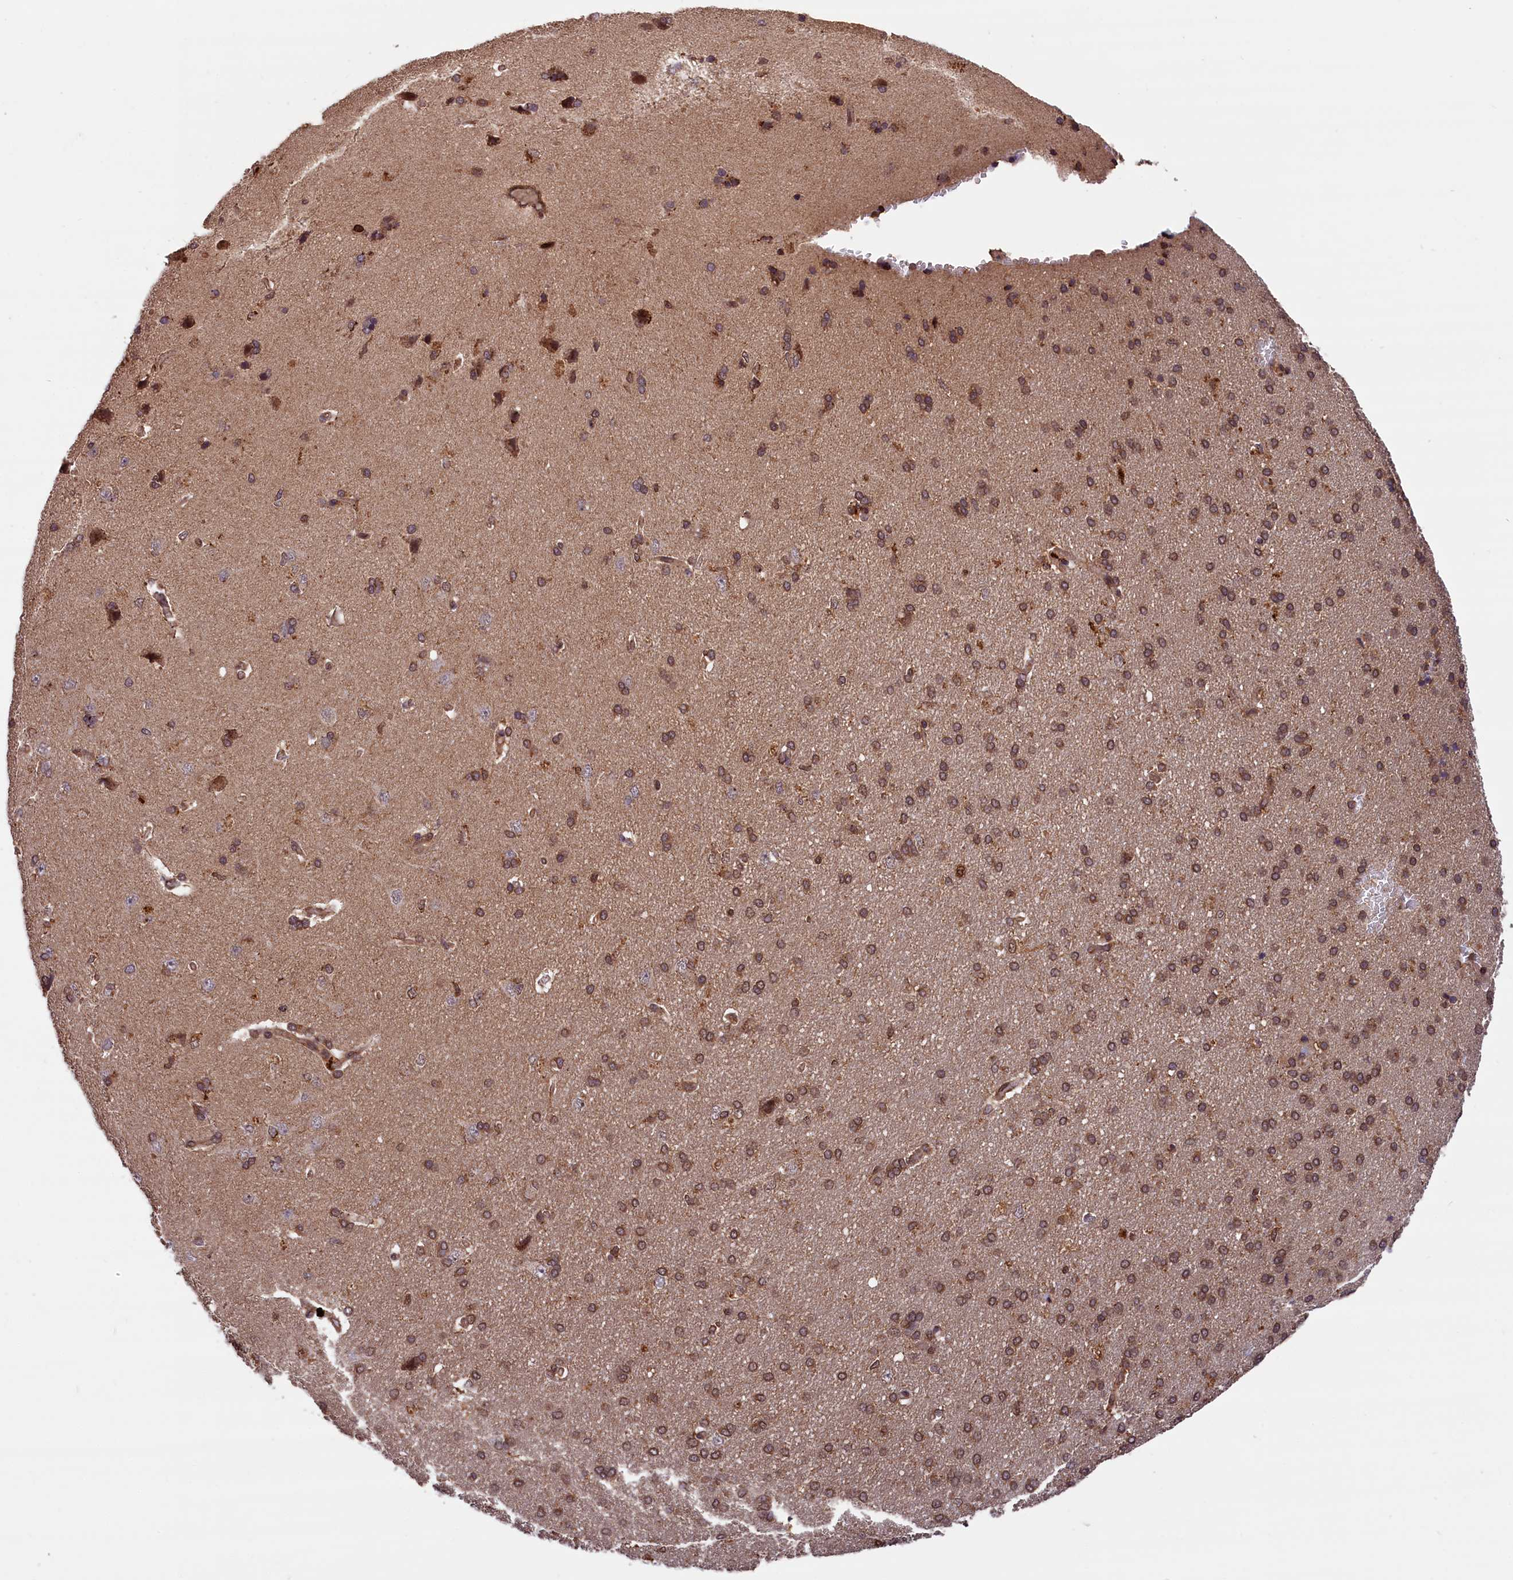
{"staining": {"intensity": "moderate", "quantity": "25%-75%", "location": "cytoplasmic/membranous,nuclear"}, "tissue": "cerebral cortex", "cell_type": "Endothelial cells", "image_type": "normal", "snomed": [{"axis": "morphology", "description": "Normal tissue, NOS"}, {"axis": "topography", "description": "Cerebral cortex"}], "caption": "Endothelial cells display medium levels of moderate cytoplasmic/membranous,nuclear expression in approximately 25%-75% of cells in benign human cerebral cortex.", "gene": "IST1", "patient": {"sex": "male", "age": 62}}